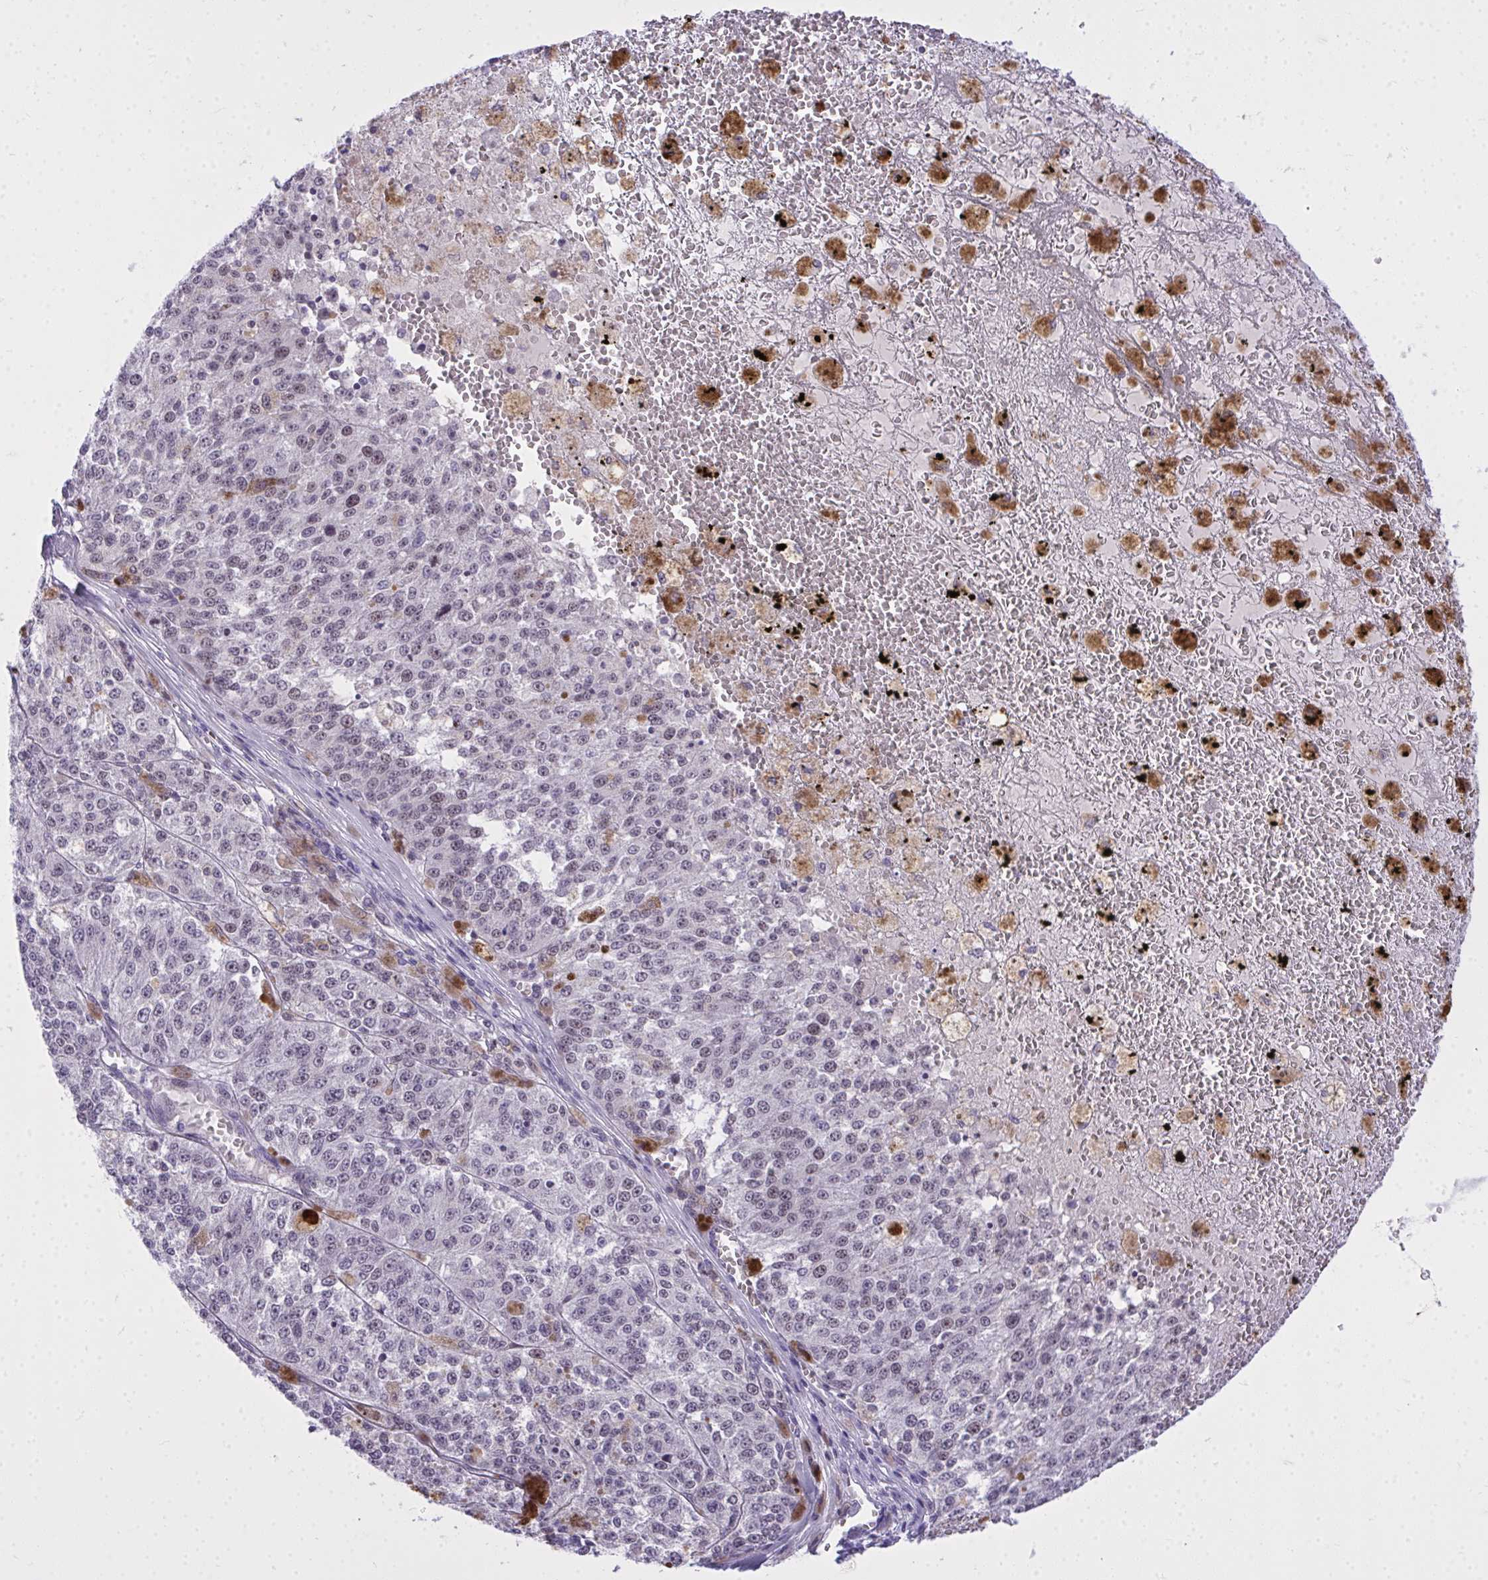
{"staining": {"intensity": "negative", "quantity": "none", "location": "none"}, "tissue": "melanoma", "cell_type": "Tumor cells", "image_type": "cancer", "snomed": [{"axis": "morphology", "description": "Malignant melanoma, Metastatic site"}, {"axis": "topography", "description": "Lymph node"}], "caption": "Tumor cells are negative for brown protein staining in melanoma.", "gene": "TEAD4", "patient": {"sex": "female", "age": 64}}